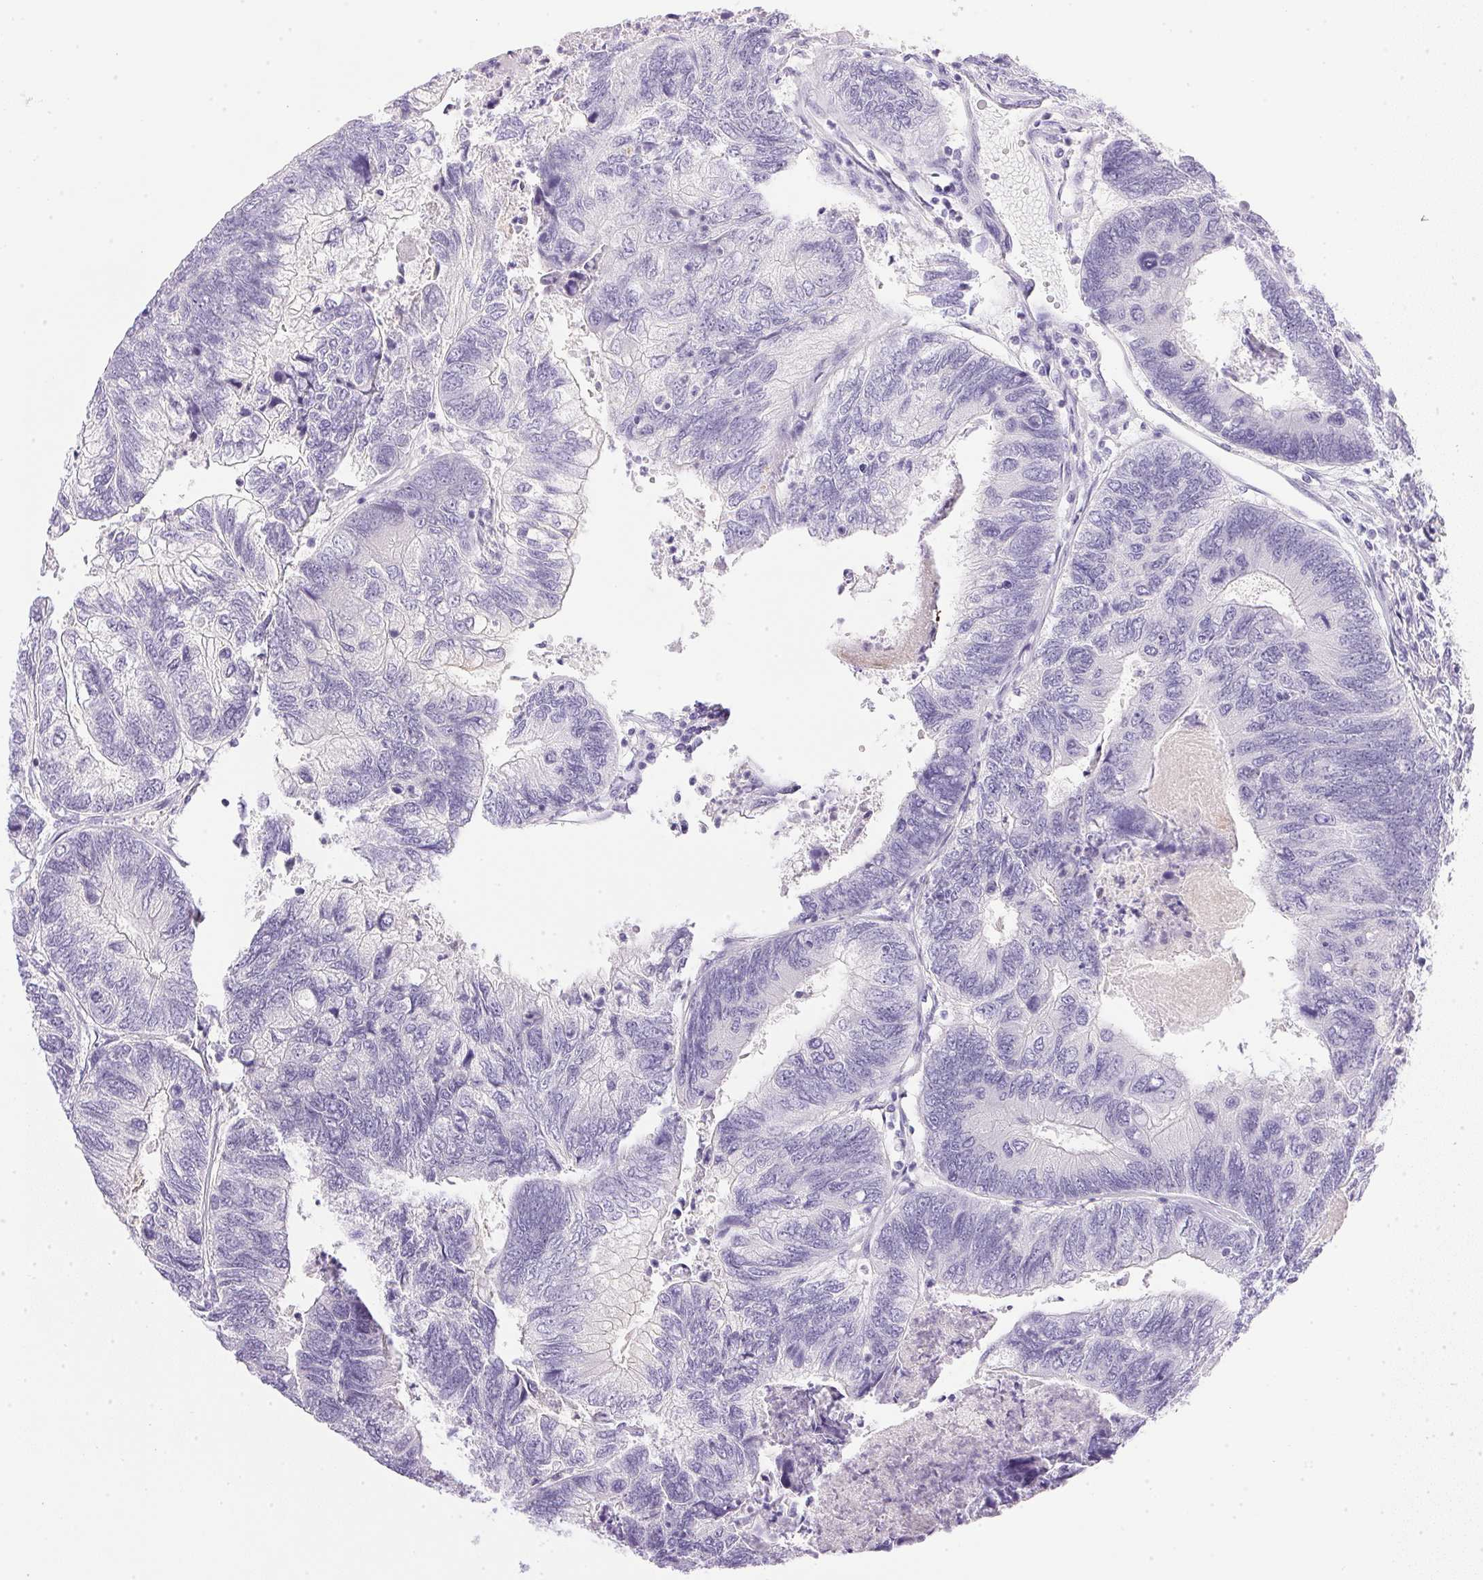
{"staining": {"intensity": "negative", "quantity": "none", "location": "none"}, "tissue": "colorectal cancer", "cell_type": "Tumor cells", "image_type": "cancer", "snomed": [{"axis": "morphology", "description": "Adenocarcinoma, NOS"}, {"axis": "topography", "description": "Colon"}], "caption": "The photomicrograph displays no significant expression in tumor cells of colorectal cancer (adenocarcinoma).", "gene": "ATP6V0A4", "patient": {"sex": "female", "age": 67}}